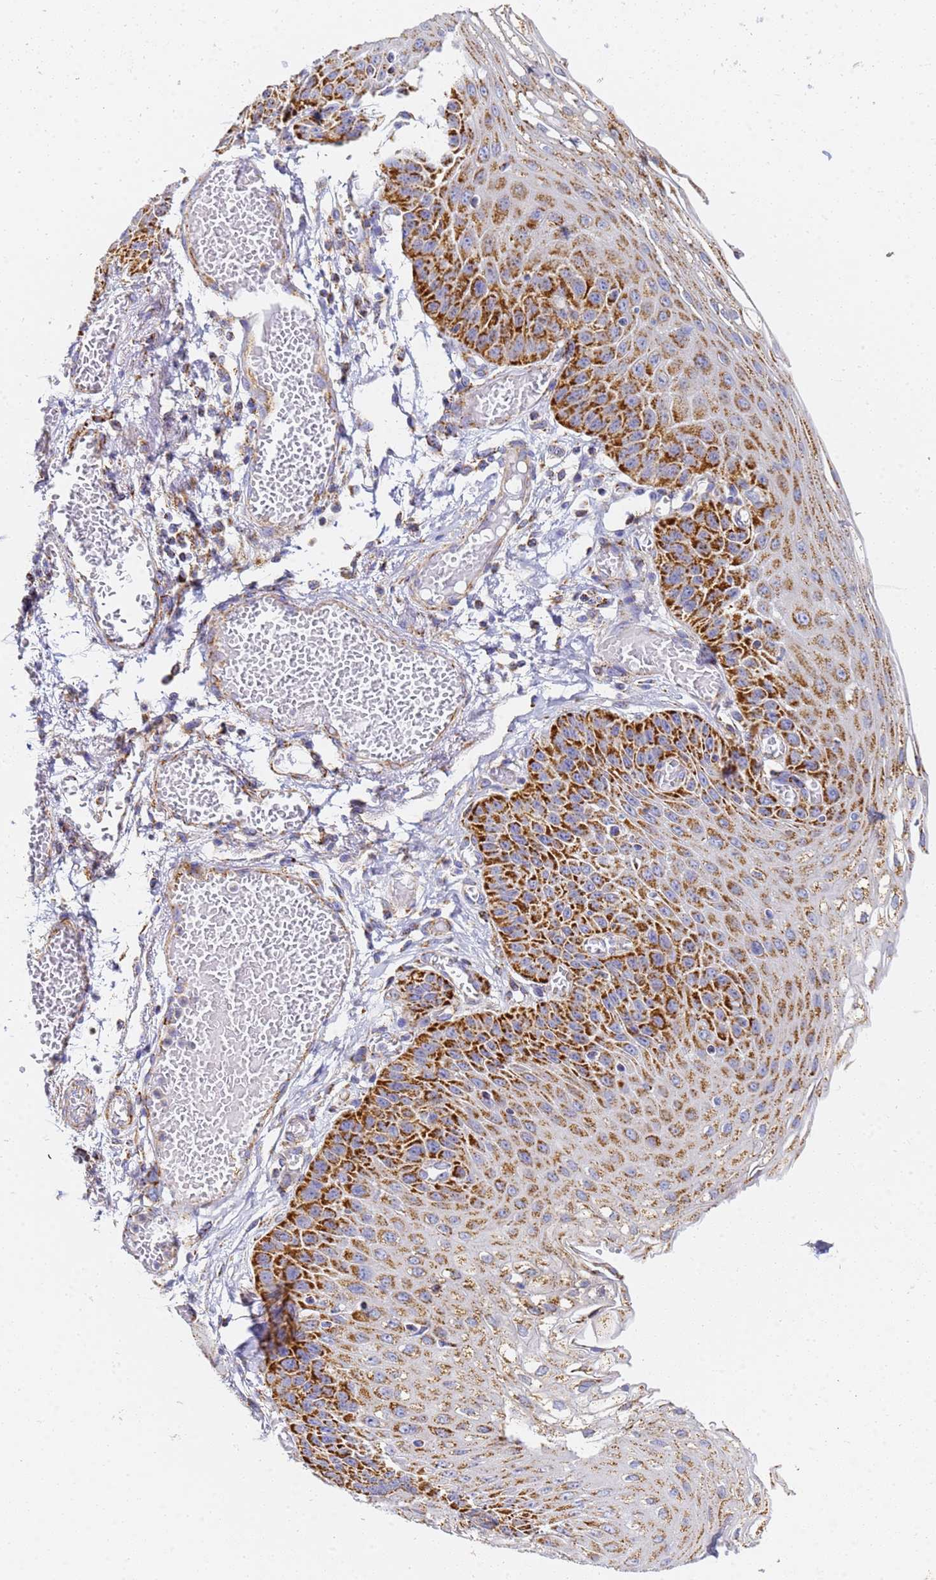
{"staining": {"intensity": "strong", "quantity": "25%-75%", "location": "cytoplasmic/membranous"}, "tissue": "esophagus", "cell_type": "Squamous epithelial cells", "image_type": "normal", "snomed": [{"axis": "morphology", "description": "Normal tissue, NOS"}, {"axis": "topography", "description": "Esophagus"}], "caption": "A high amount of strong cytoplasmic/membranous positivity is appreciated in approximately 25%-75% of squamous epithelial cells in normal esophagus. (Stains: DAB in brown, nuclei in blue, Microscopy: brightfield microscopy at high magnification).", "gene": "CNIH4", "patient": {"sex": "male", "age": 81}}